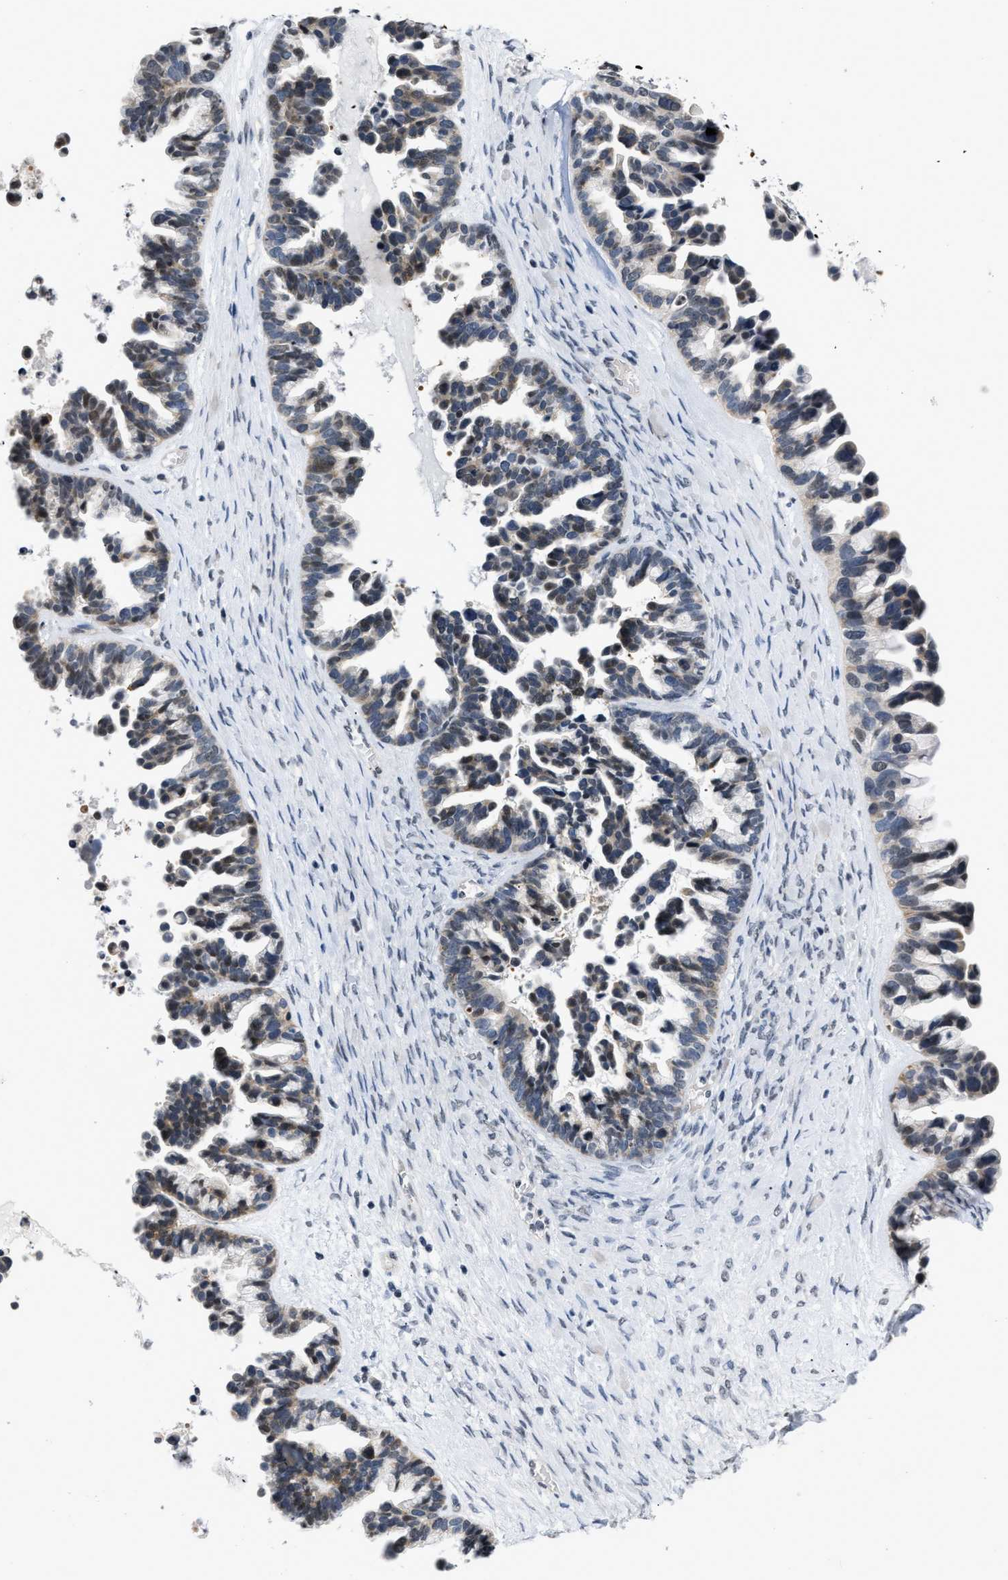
{"staining": {"intensity": "weak", "quantity": "25%-75%", "location": "cytoplasmic/membranous,nuclear"}, "tissue": "ovarian cancer", "cell_type": "Tumor cells", "image_type": "cancer", "snomed": [{"axis": "morphology", "description": "Cystadenocarcinoma, serous, NOS"}, {"axis": "topography", "description": "Ovary"}], "caption": "The image reveals a brown stain indicating the presence of a protein in the cytoplasmic/membranous and nuclear of tumor cells in ovarian serous cystadenocarcinoma. (IHC, brightfield microscopy, high magnification).", "gene": "RAF1", "patient": {"sex": "female", "age": 56}}